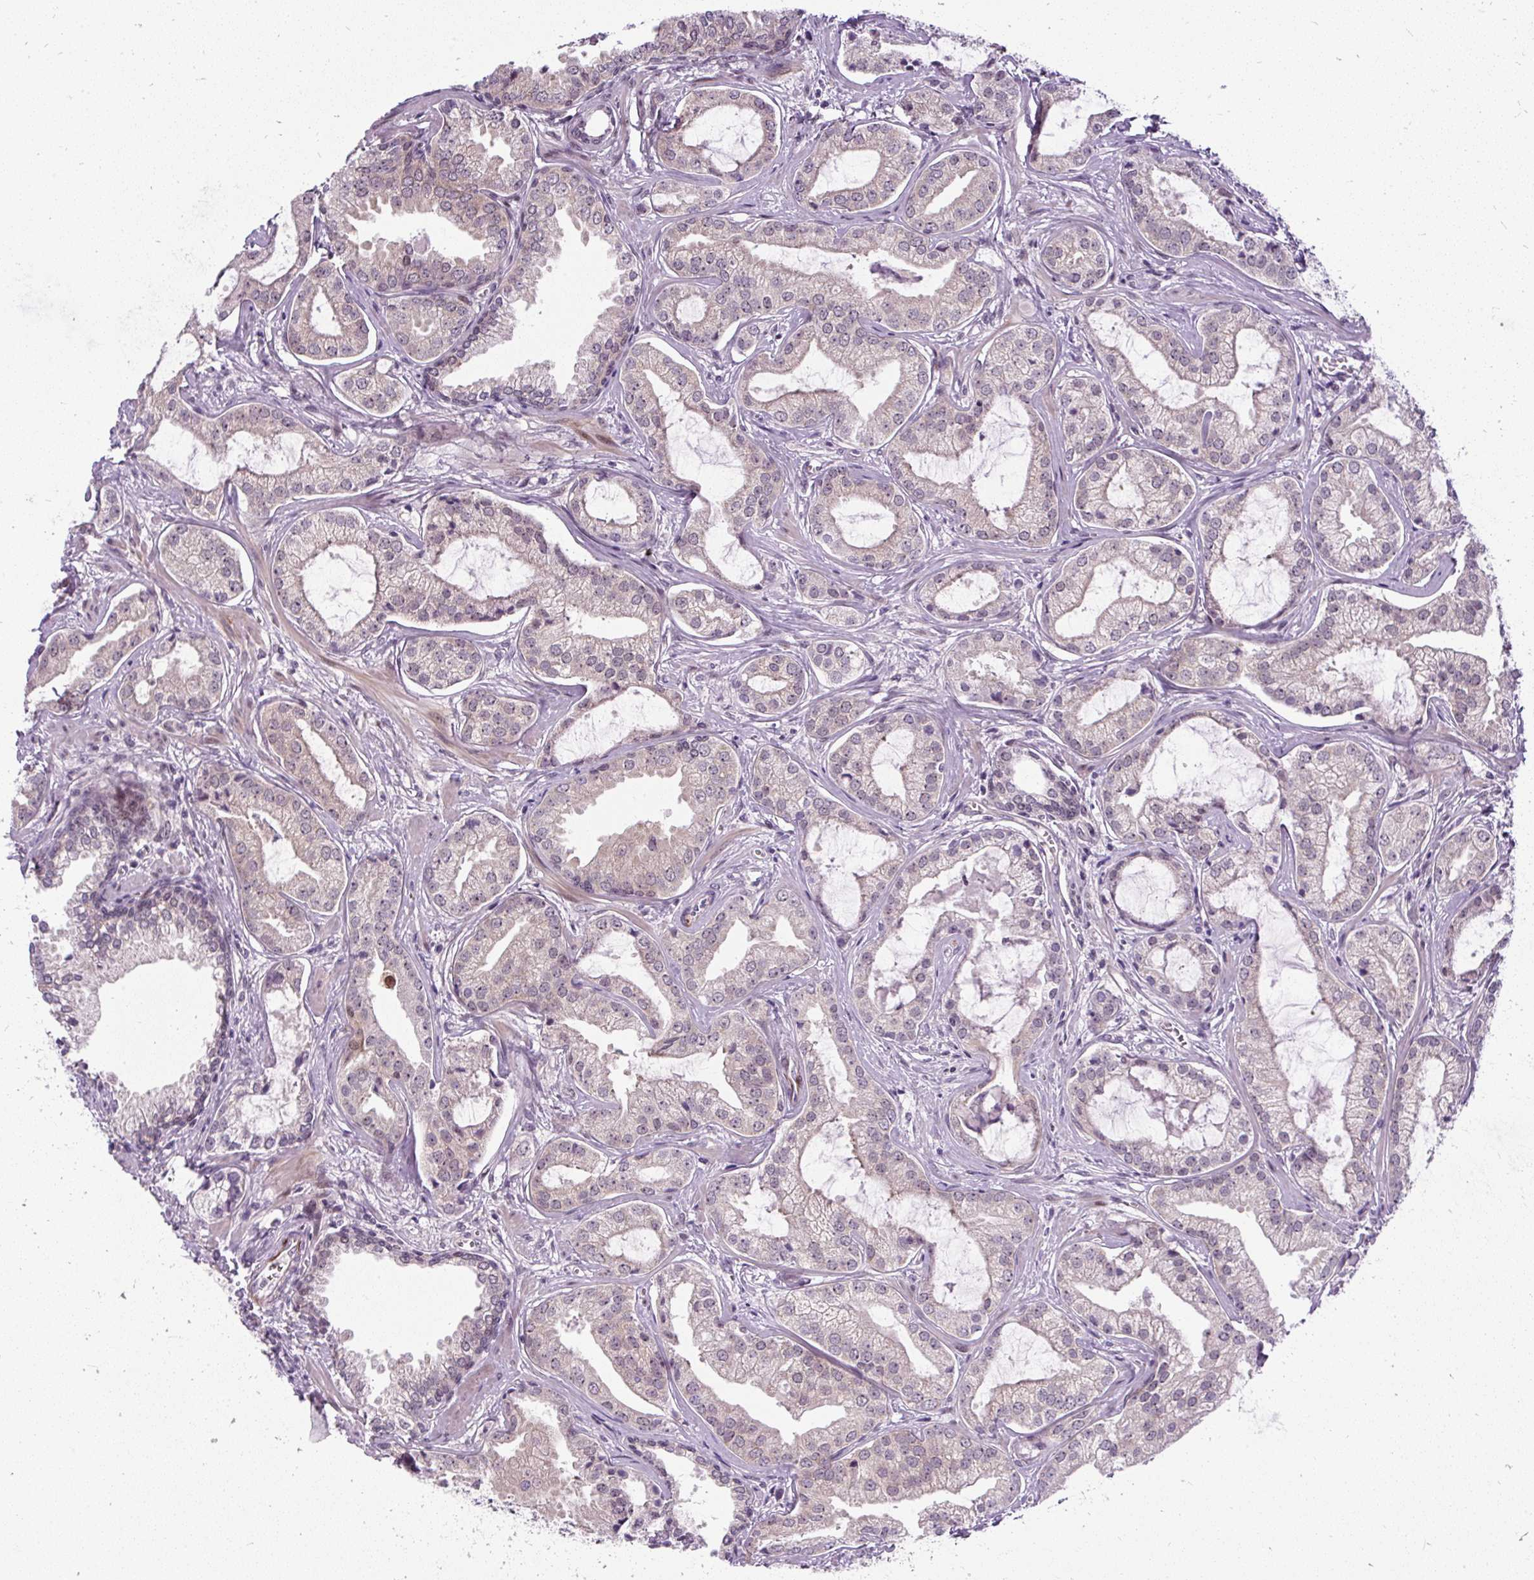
{"staining": {"intensity": "weak", "quantity": "25%-75%", "location": "cytoplasmic/membranous,nuclear"}, "tissue": "prostate cancer", "cell_type": "Tumor cells", "image_type": "cancer", "snomed": [{"axis": "morphology", "description": "Adenocarcinoma, Medium grade"}, {"axis": "topography", "description": "Prostate"}], "caption": "DAB (3,3'-diaminobenzidine) immunohistochemical staining of human prostate cancer (adenocarcinoma (medium-grade)) displays weak cytoplasmic/membranous and nuclear protein expression in about 25%-75% of tumor cells. Using DAB (3,3'-diaminobenzidine) (brown) and hematoxylin (blue) stains, captured at high magnification using brightfield microscopy.", "gene": "FAM117B", "patient": {"sex": "male", "age": 57}}